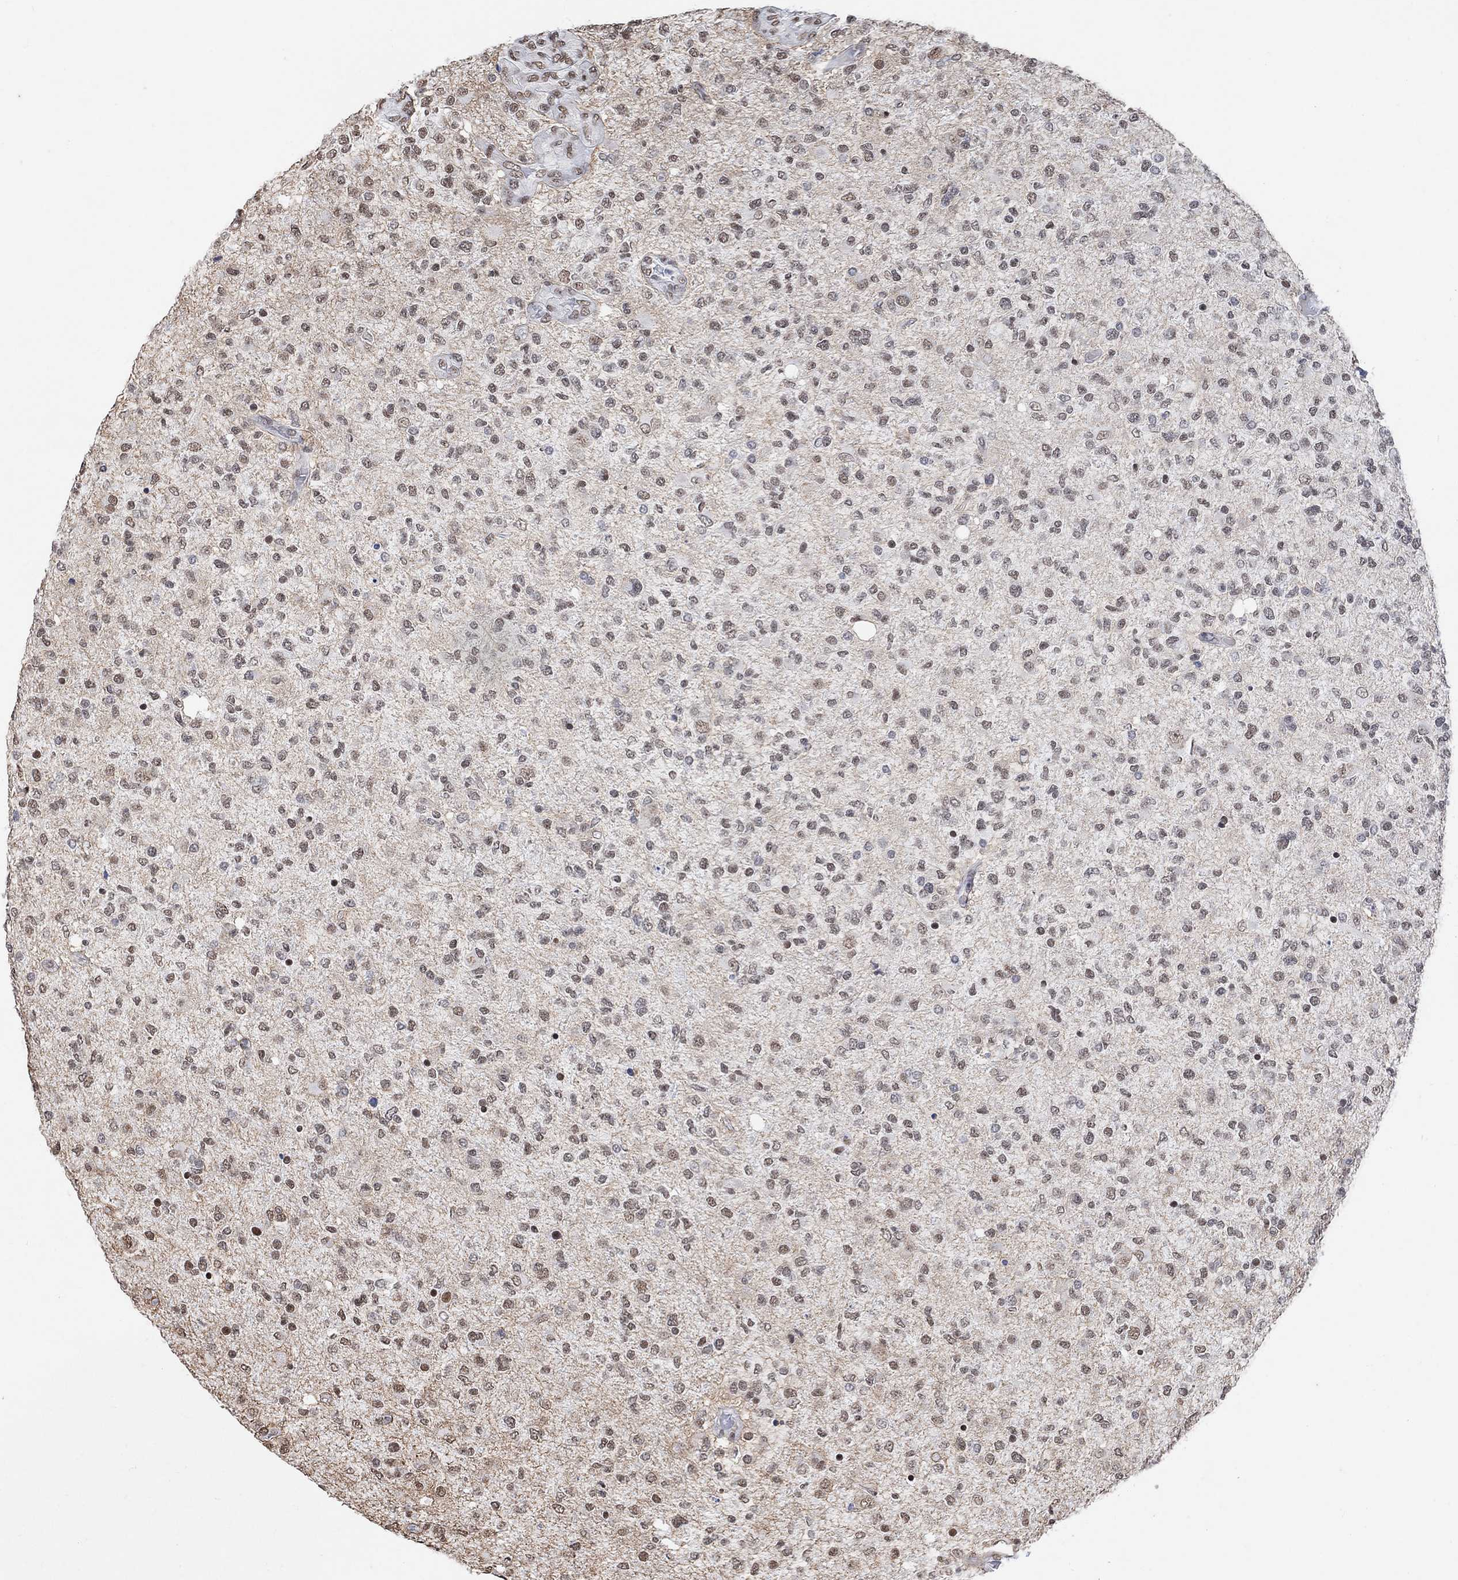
{"staining": {"intensity": "negative", "quantity": "none", "location": "none"}, "tissue": "glioma", "cell_type": "Tumor cells", "image_type": "cancer", "snomed": [{"axis": "morphology", "description": "Glioma, malignant, High grade"}, {"axis": "topography", "description": "Cerebral cortex"}], "caption": "This is a photomicrograph of immunohistochemistry (IHC) staining of high-grade glioma (malignant), which shows no staining in tumor cells.", "gene": "USP39", "patient": {"sex": "male", "age": 70}}